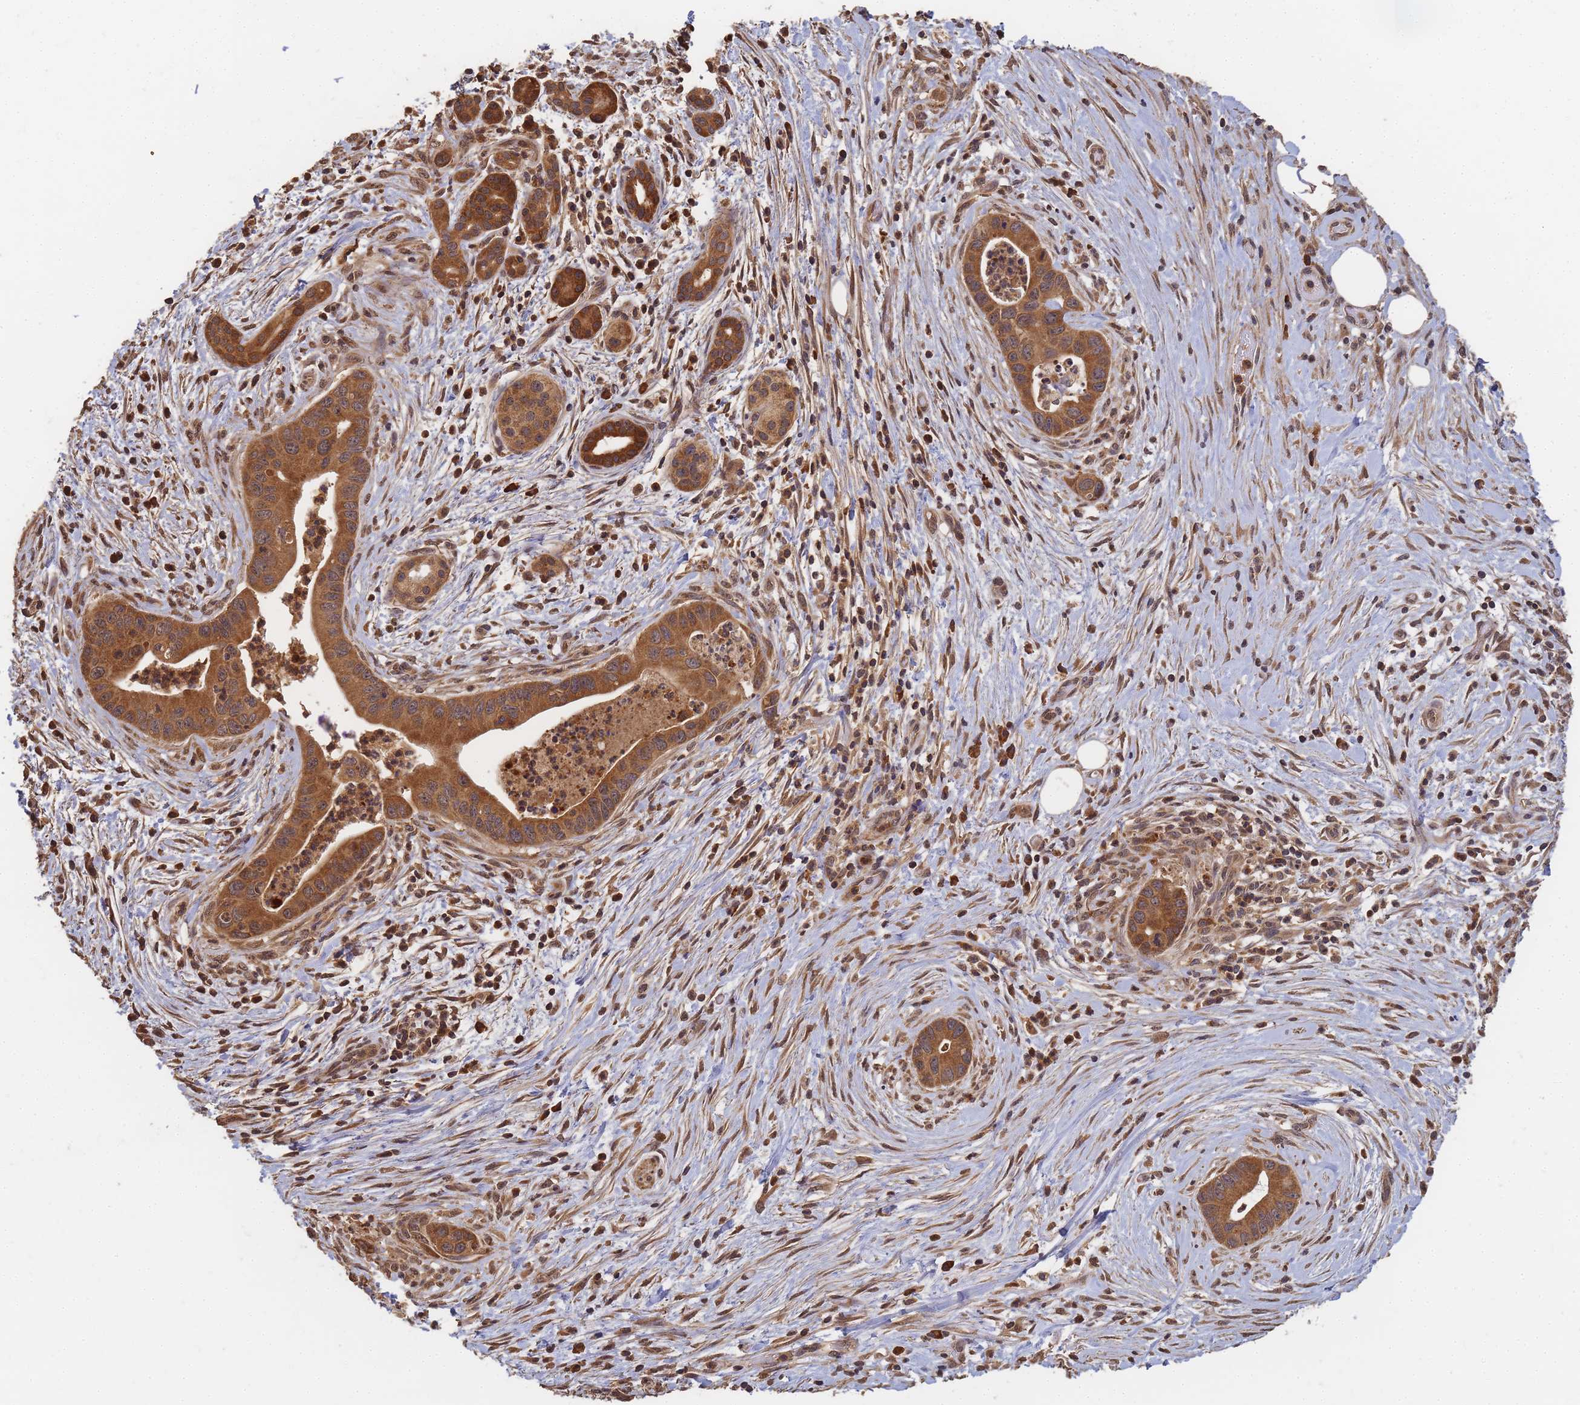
{"staining": {"intensity": "strong", "quantity": ">75%", "location": "cytoplasmic/membranous,nuclear"}, "tissue": "pancreatic cancer", "cell_type": "Tumor cells", "image_type": "cancer", "snomed": [{"axis": "morphology", "description": "Adenocarcinoma, NOS"}, {"axis": "topography", "description": "Pancreas"}], "caption": "The histopathology image shows a brown stain indicating the presence of a protein in the cytoplasmic/membranous and nuclear of tumor cells in adenocarcinoma (pancreatic).", "gene": "ALKBH1", "patient": {"sex": "male", "age": 73}}